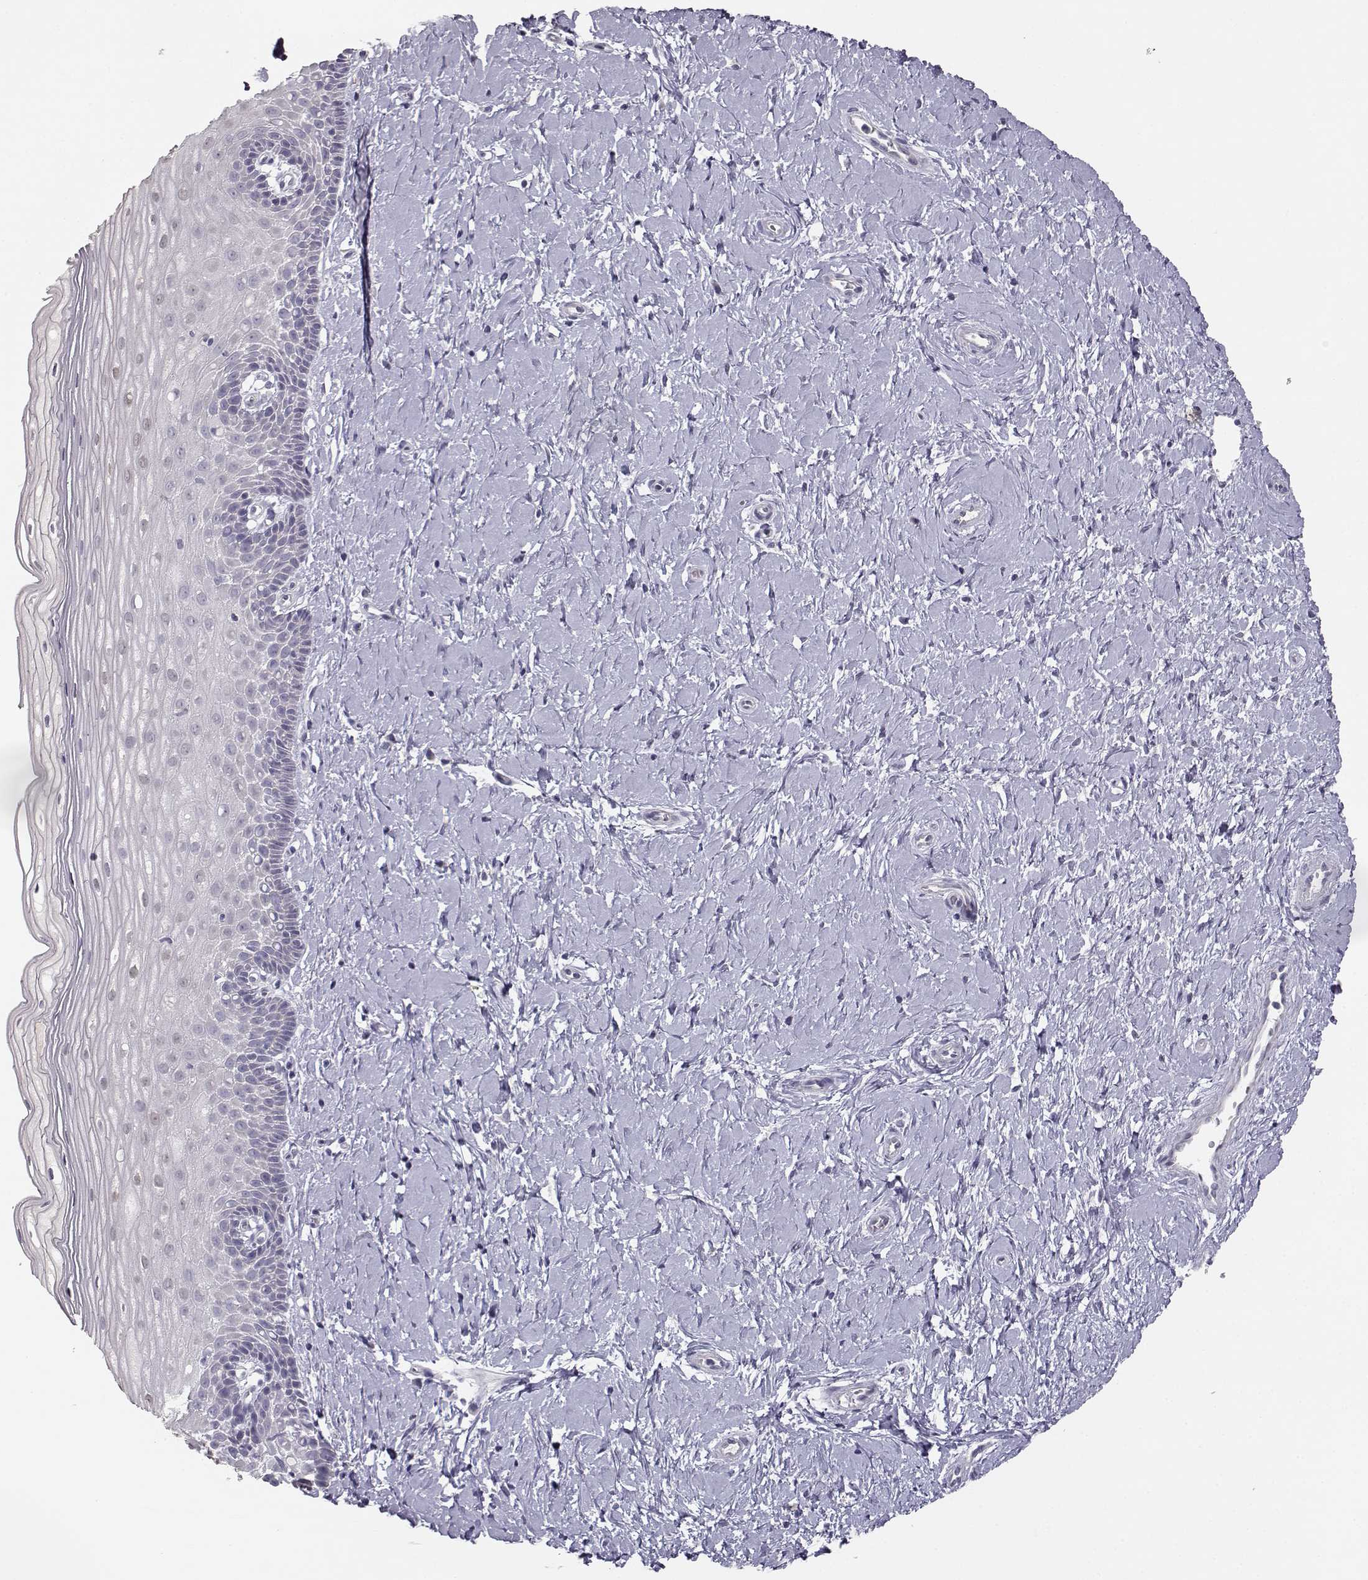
{"staining": {"intensity": "negative", "quantity": "none", "location": "none"}, "tissue": "cervix", "cell_type": "Glandular cells", "image_type": "normal", "snomed": [{"axis": "morphology", "description": "Normal tissue, NOS"}, {"axis": "topography", "description": "Cervix"}], "caption": "The immunohistochemistry (IHC) image has no significant staining in glandular cells of cervix.", "gene": "MYCBPAP", "patient": {"sex": "female", "age": 37}}